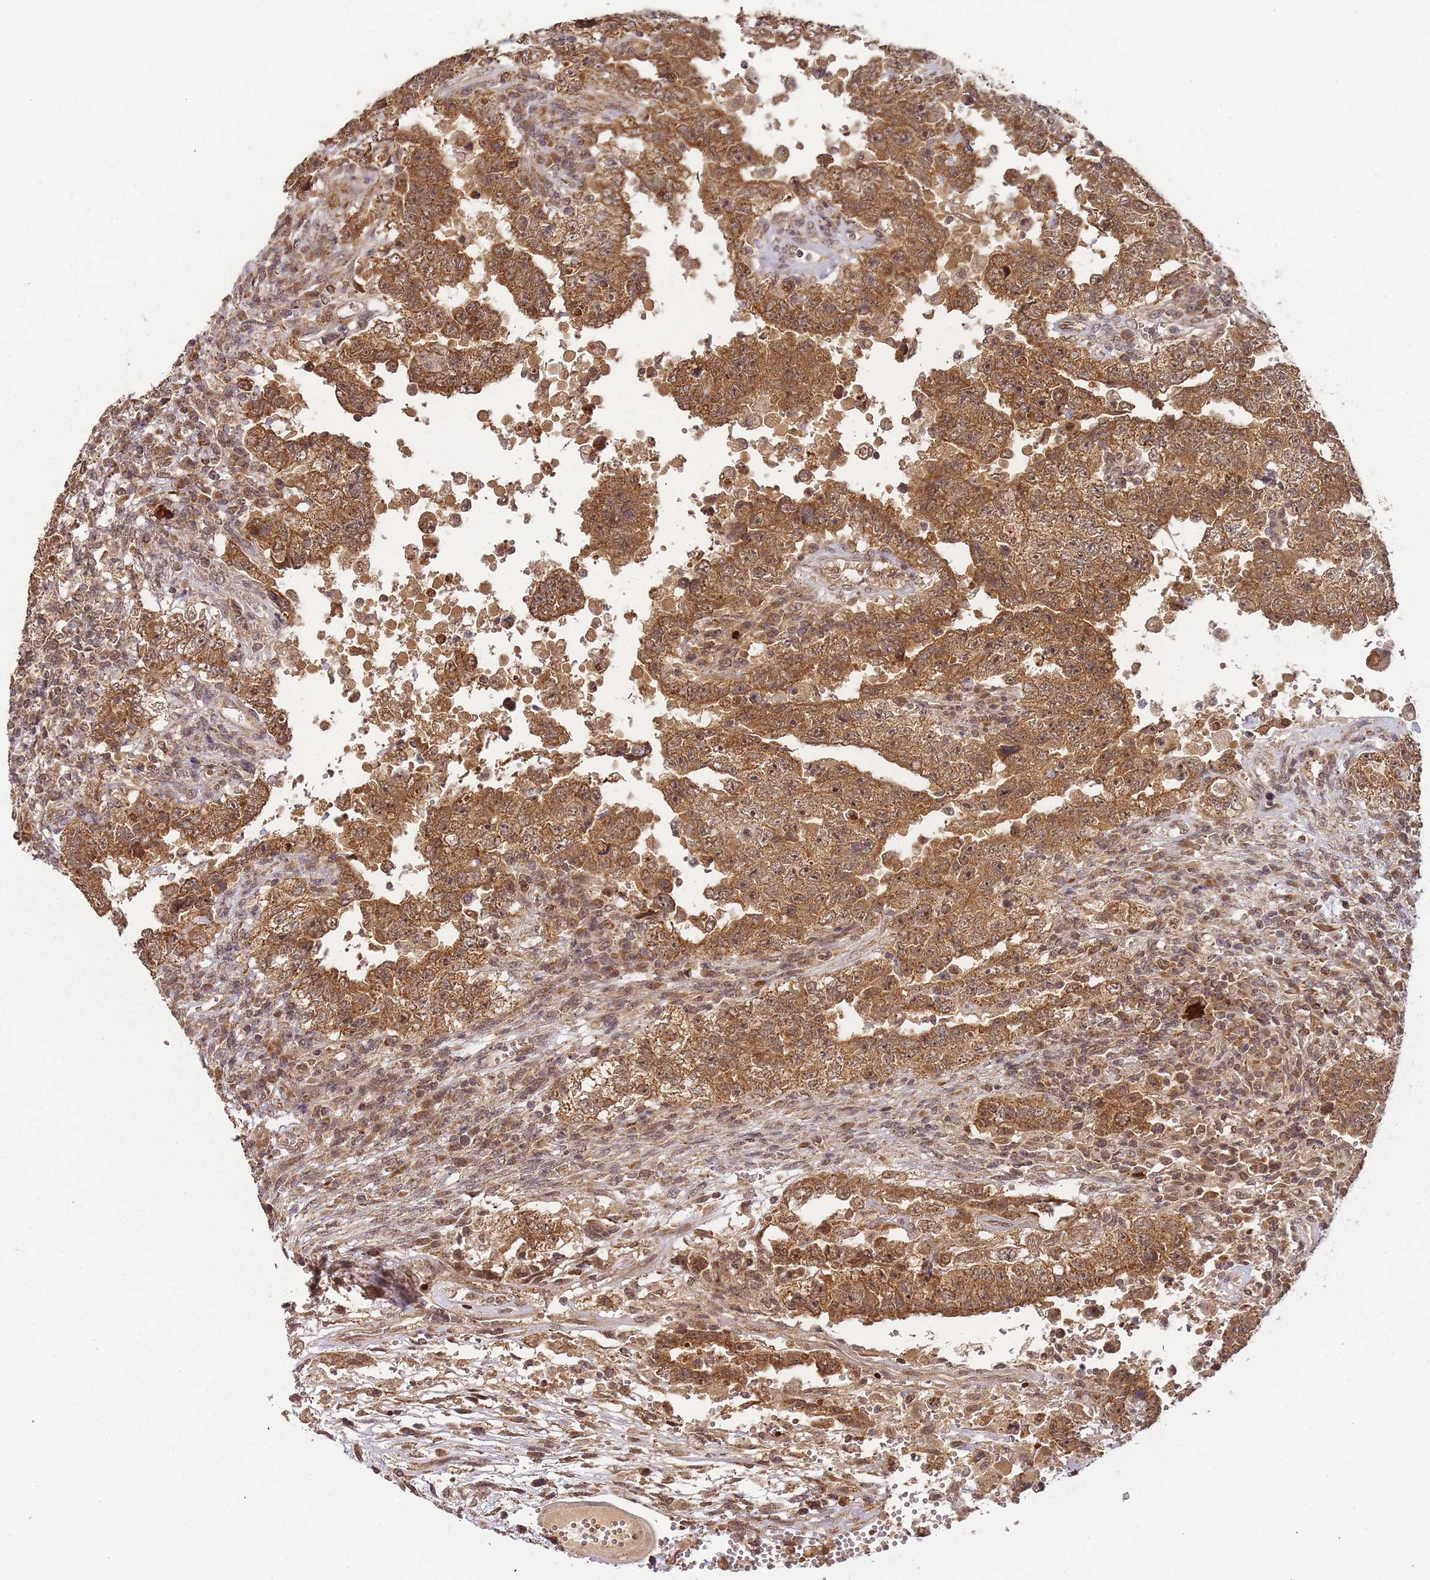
{"staining": {"intensity": "moderate", "quantity": ">75%", "location": "cytoplasmic/membranous,nuclear"}, "tissue": "testis cancer", "cell_type": "Tumor cells", "image_type": "cancer", "snomed": [{"axis": "morphology", "description": "Carcinoma, Embryonal, NOS"}, {"axis": "topography", "description": "Testis"}], "caption": "Testis cancer was stained to show a protein in brown. There is medium levels of moderate cytoplasmic/membranous and nuclear staining in approximately >75% of tumor cells. (Brightfield microscopy of DAB IHC at high magnification).", "gene": "ZNF497", "patient": {"sex": "male", "age": 26}}